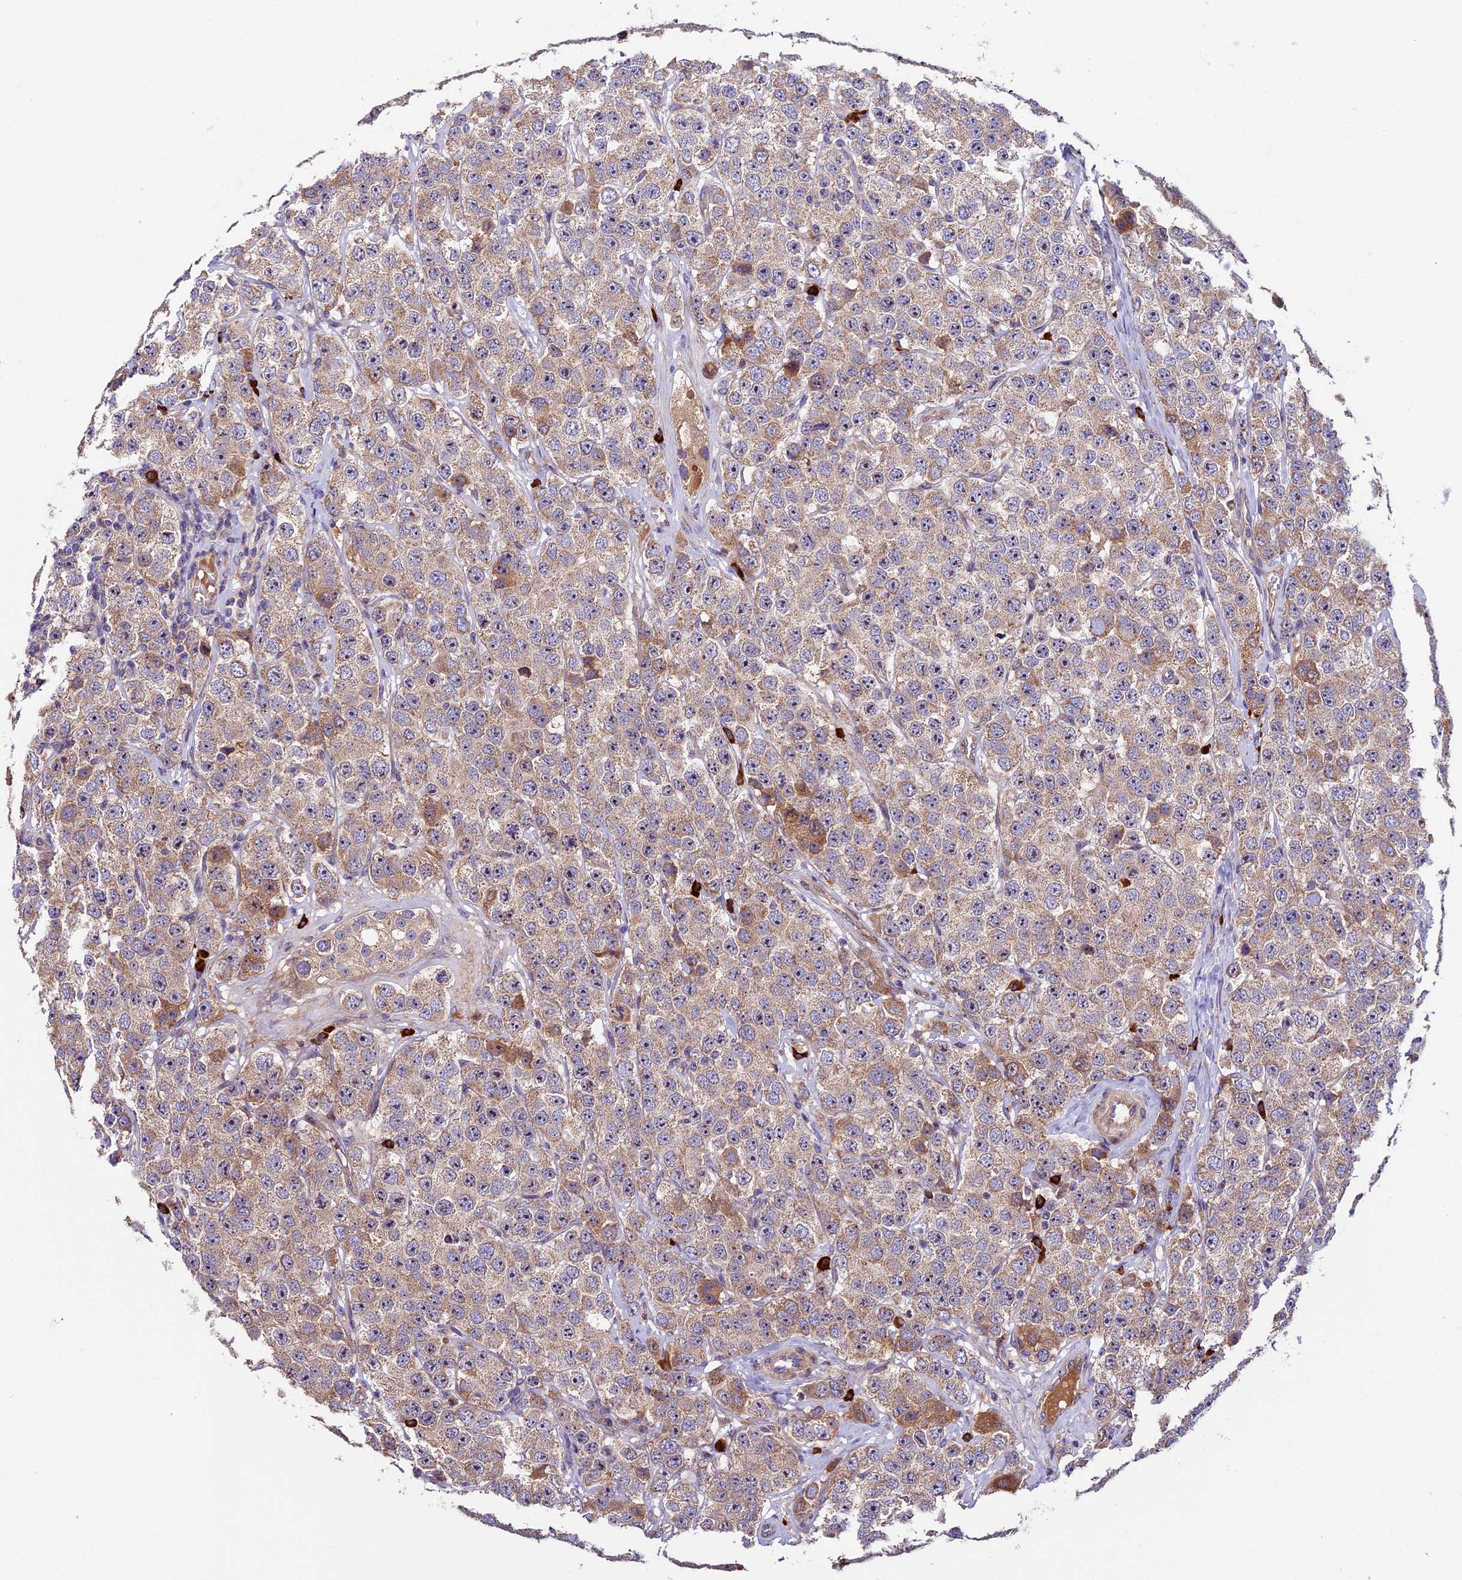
{"staining": {"intensity": "weak", "quantity": ">75%", "location": "cytoplasmic/membranous,nuclear"}, "tissue": "testis cancer", "cell_type": "Tumor cells", "image_type": "cancer", "snomed": [{"axis": "morphology", "description": "Seminoma, NOS"}, {"axis": "topography", "description": "Testis"}], "caption": "Immunohistochemistry image of human seminoma (testis) stained for a protein (brown), which exhibits low levels of weak cytoplasmic/membranous and nuclear positivity in about >75% of tumor cells.", "gene": "FRY", "patient": {"sex": "male", "age": 28}}